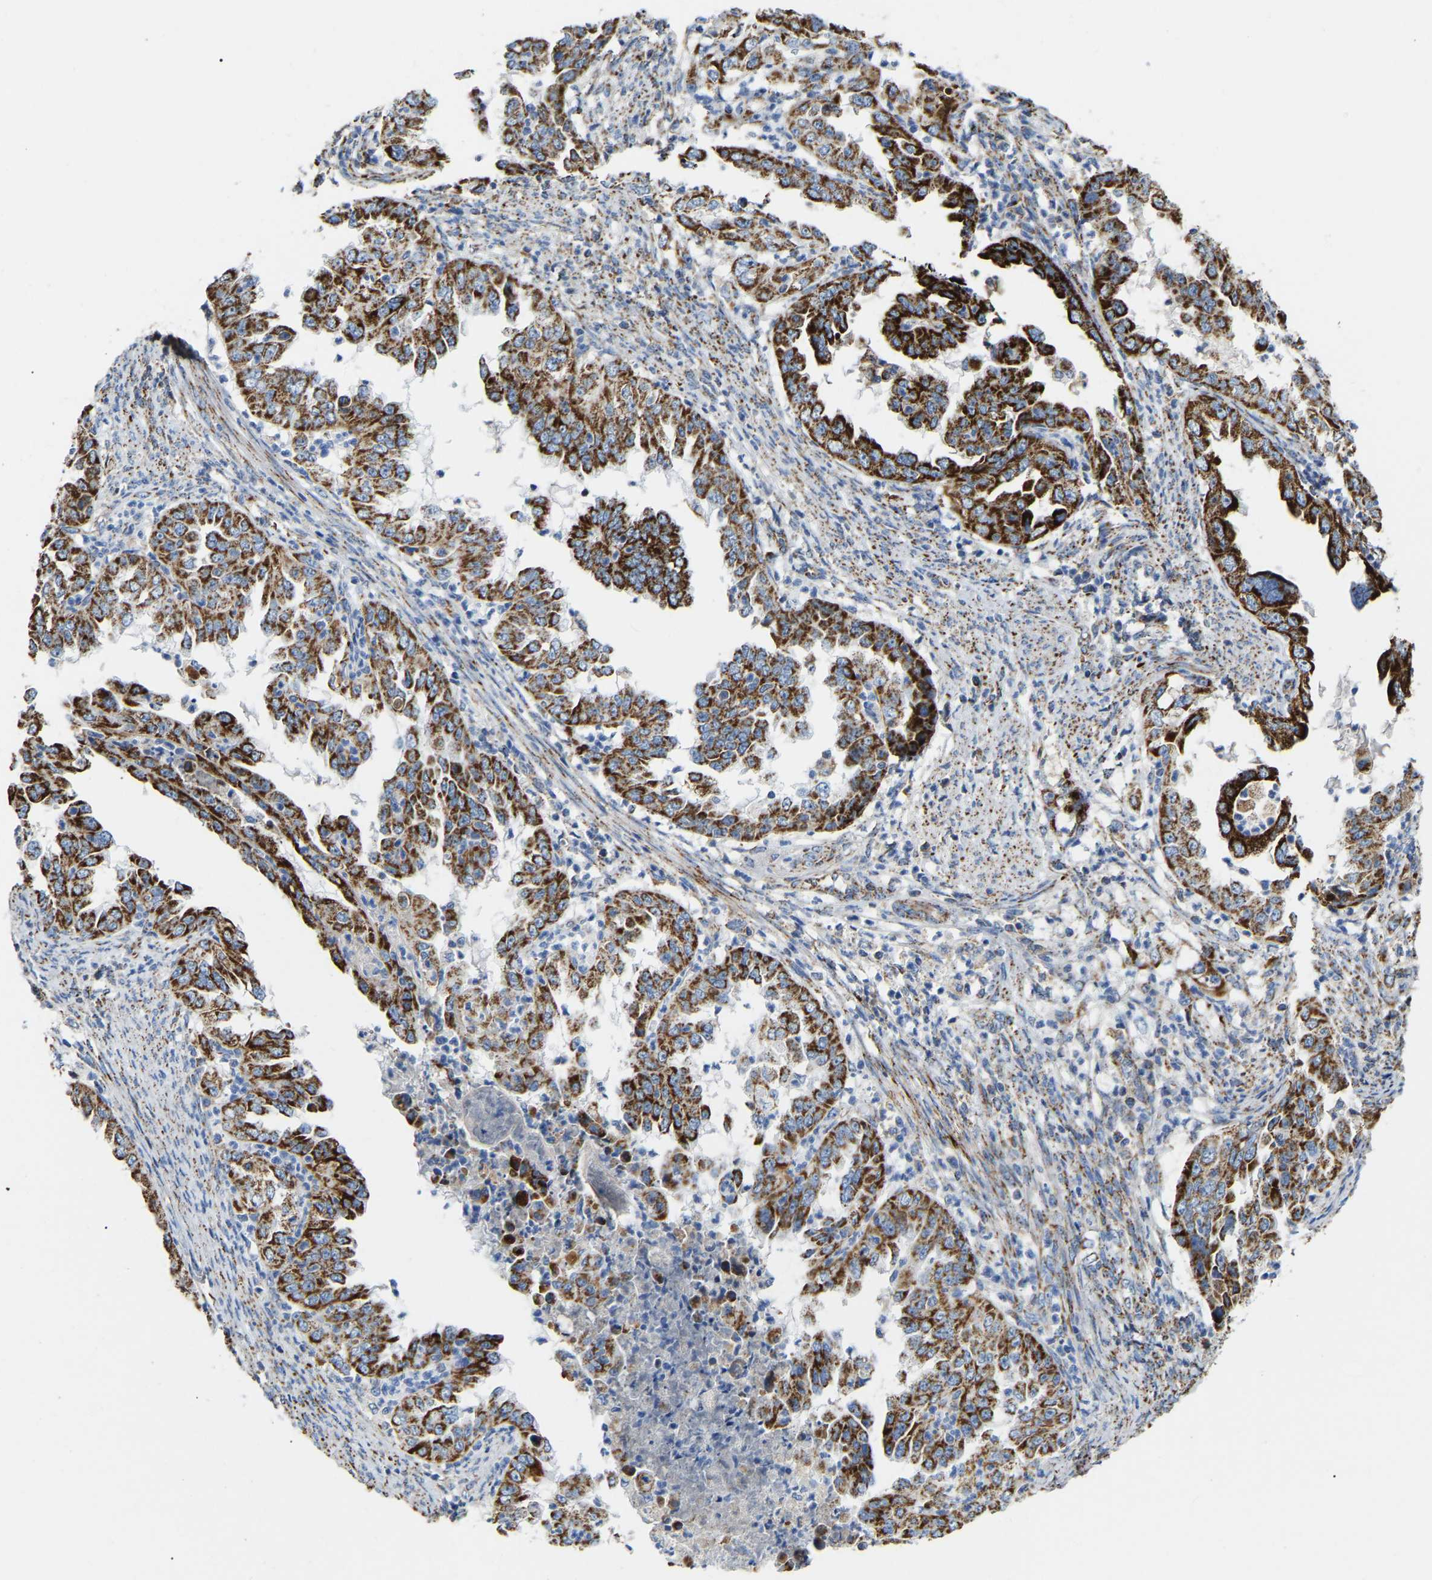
{"staining": {"intensity": "strong", "quantity": ">75%", "location": "cytoplasmic/membranous"}, "tissue": "endometrial cancer", "cell_type": "Tumor cells", "image_type": "cancer", "snomed": [{"axis": "morphology", "description": "Adenocarcinoma, NOS"}, {"axis": "topography", "description": "Endometrium"}], "caption": "Immunohistochemical staining of adenocarcinoma (endometrial) exhibits high levels of strong cytoplasmic/membranous protein expression in approximately >75% of tumor cells. (IHC, brightfield microscopy, high magnification).", "gene": "HIBADH", "patient": {"sex": "female", "age": 85}}